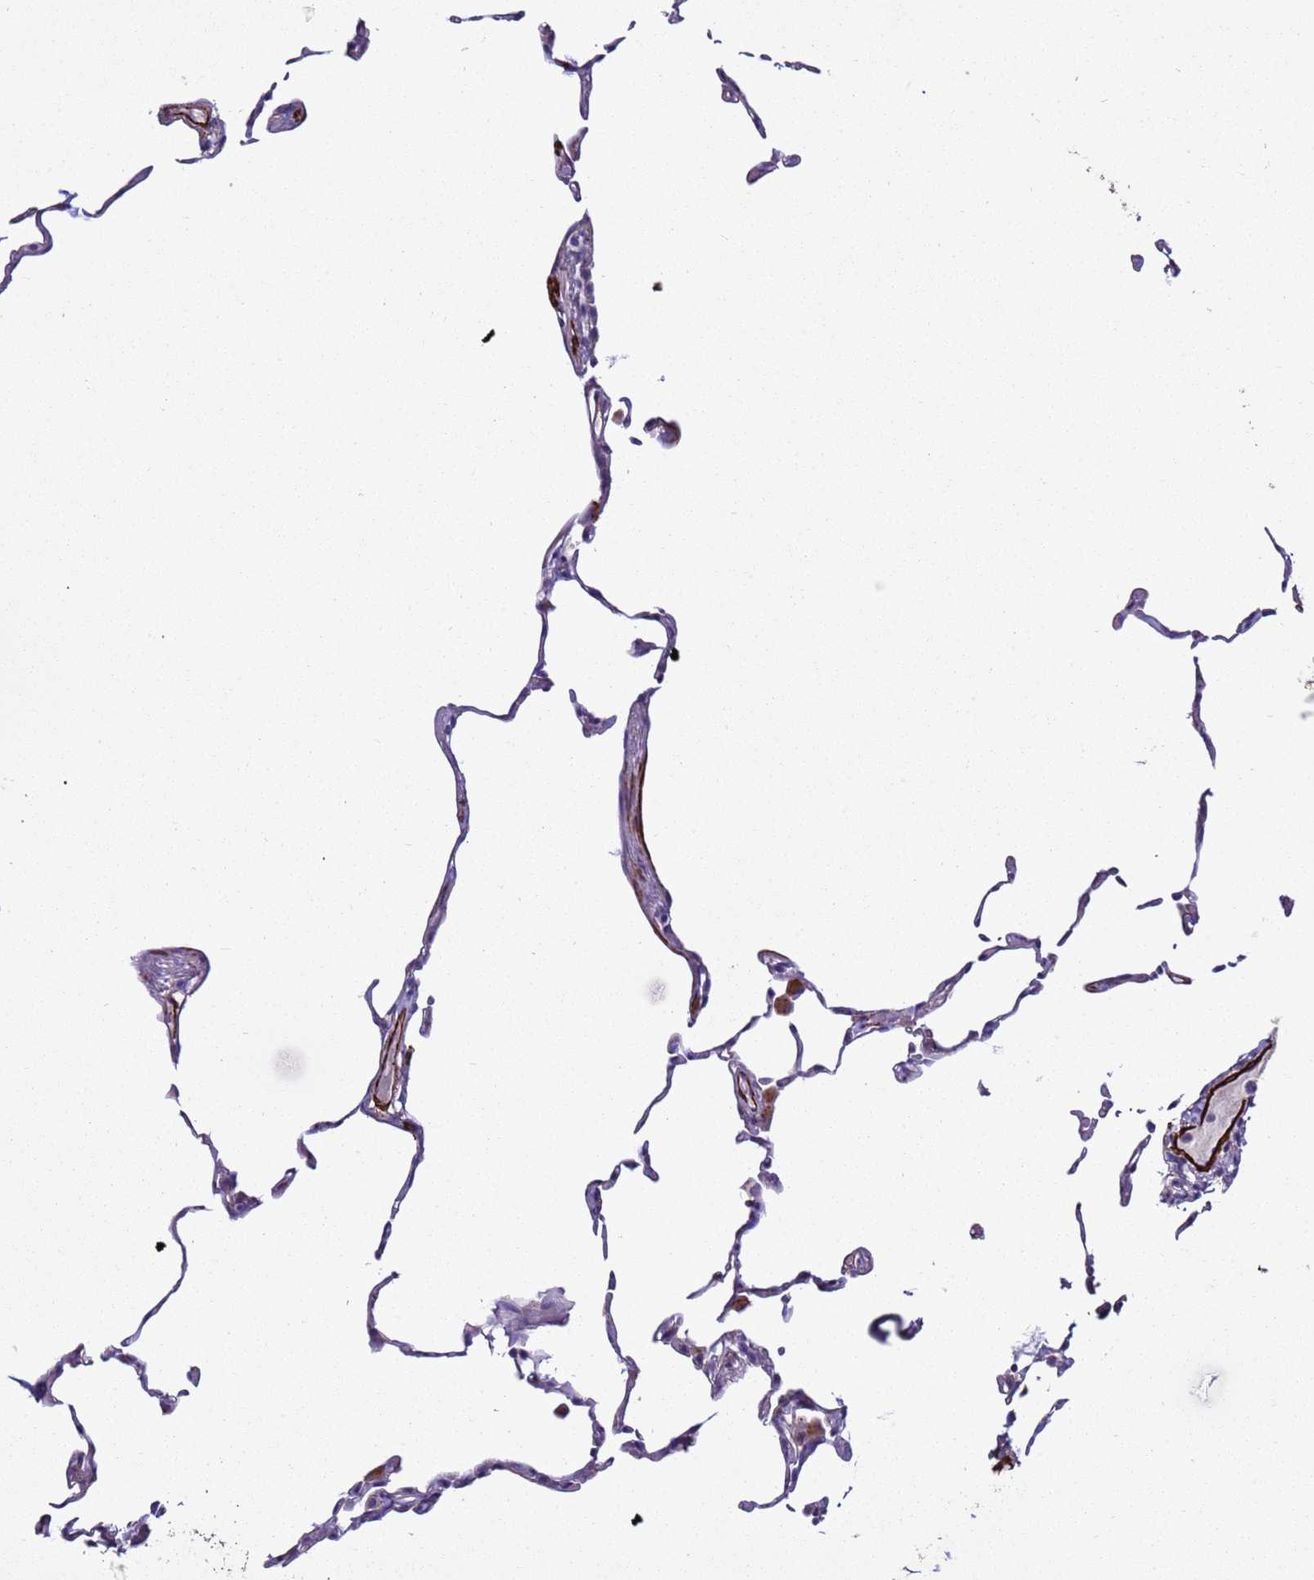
{"staining": {"intensity": "negative", "quantity": "none", "location": "none"}, "tissue": "lung", "cell_type": "Alveolar cells", "image_type": "normal", "snomed": [{"axis": "morphology", "description": "Normal tissue, NOS"}, {"axis": "topography", "description": "Lung"}], "caption": "Human lung stained for a protein using immunohistochemistry (IHC) demonstrates no positivity in alveolar cells.", "gene": "RABL2A", "patient": {"sex": "female", "age": 57}}